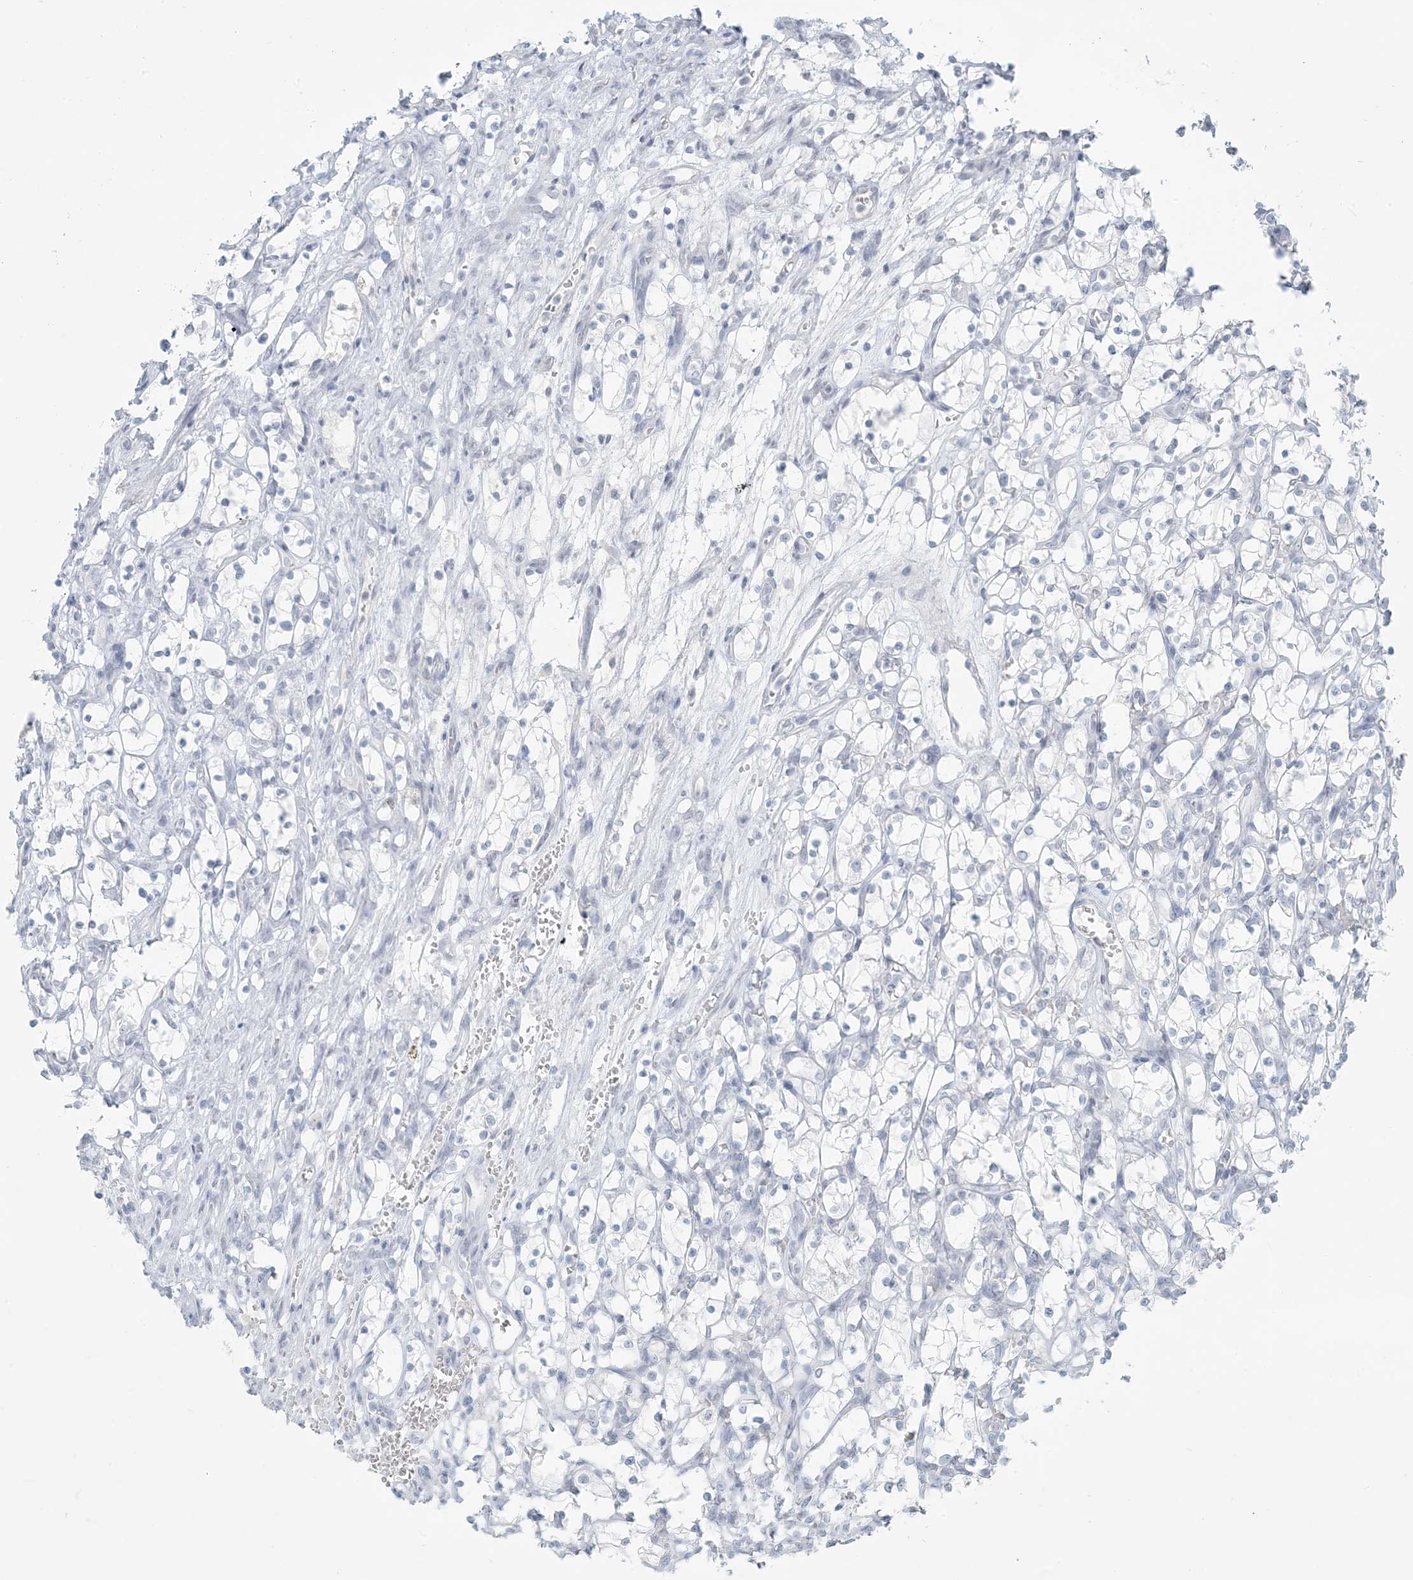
{"staining": {"intensity": "negative", "quantity": "none", "location": "none"}, "tissue": "renal cancer", "cell_type": "Tumor cells", "image_type": "cancer", "snomed": [{"axis": "morphology", "description": "Adenocarcinoma, NOS"}, {"axis": "topography", "description": "Kidney"}], "caption": "High magnification brightfield microscopy of renal cancer (adenocarcinoma) stained with DAB (brown) and counterstained with hematoxylin (blue): tumor cells show no significant positivity.", "gene": "SCML1", "patient": {"sex": "female", "age": 69}}